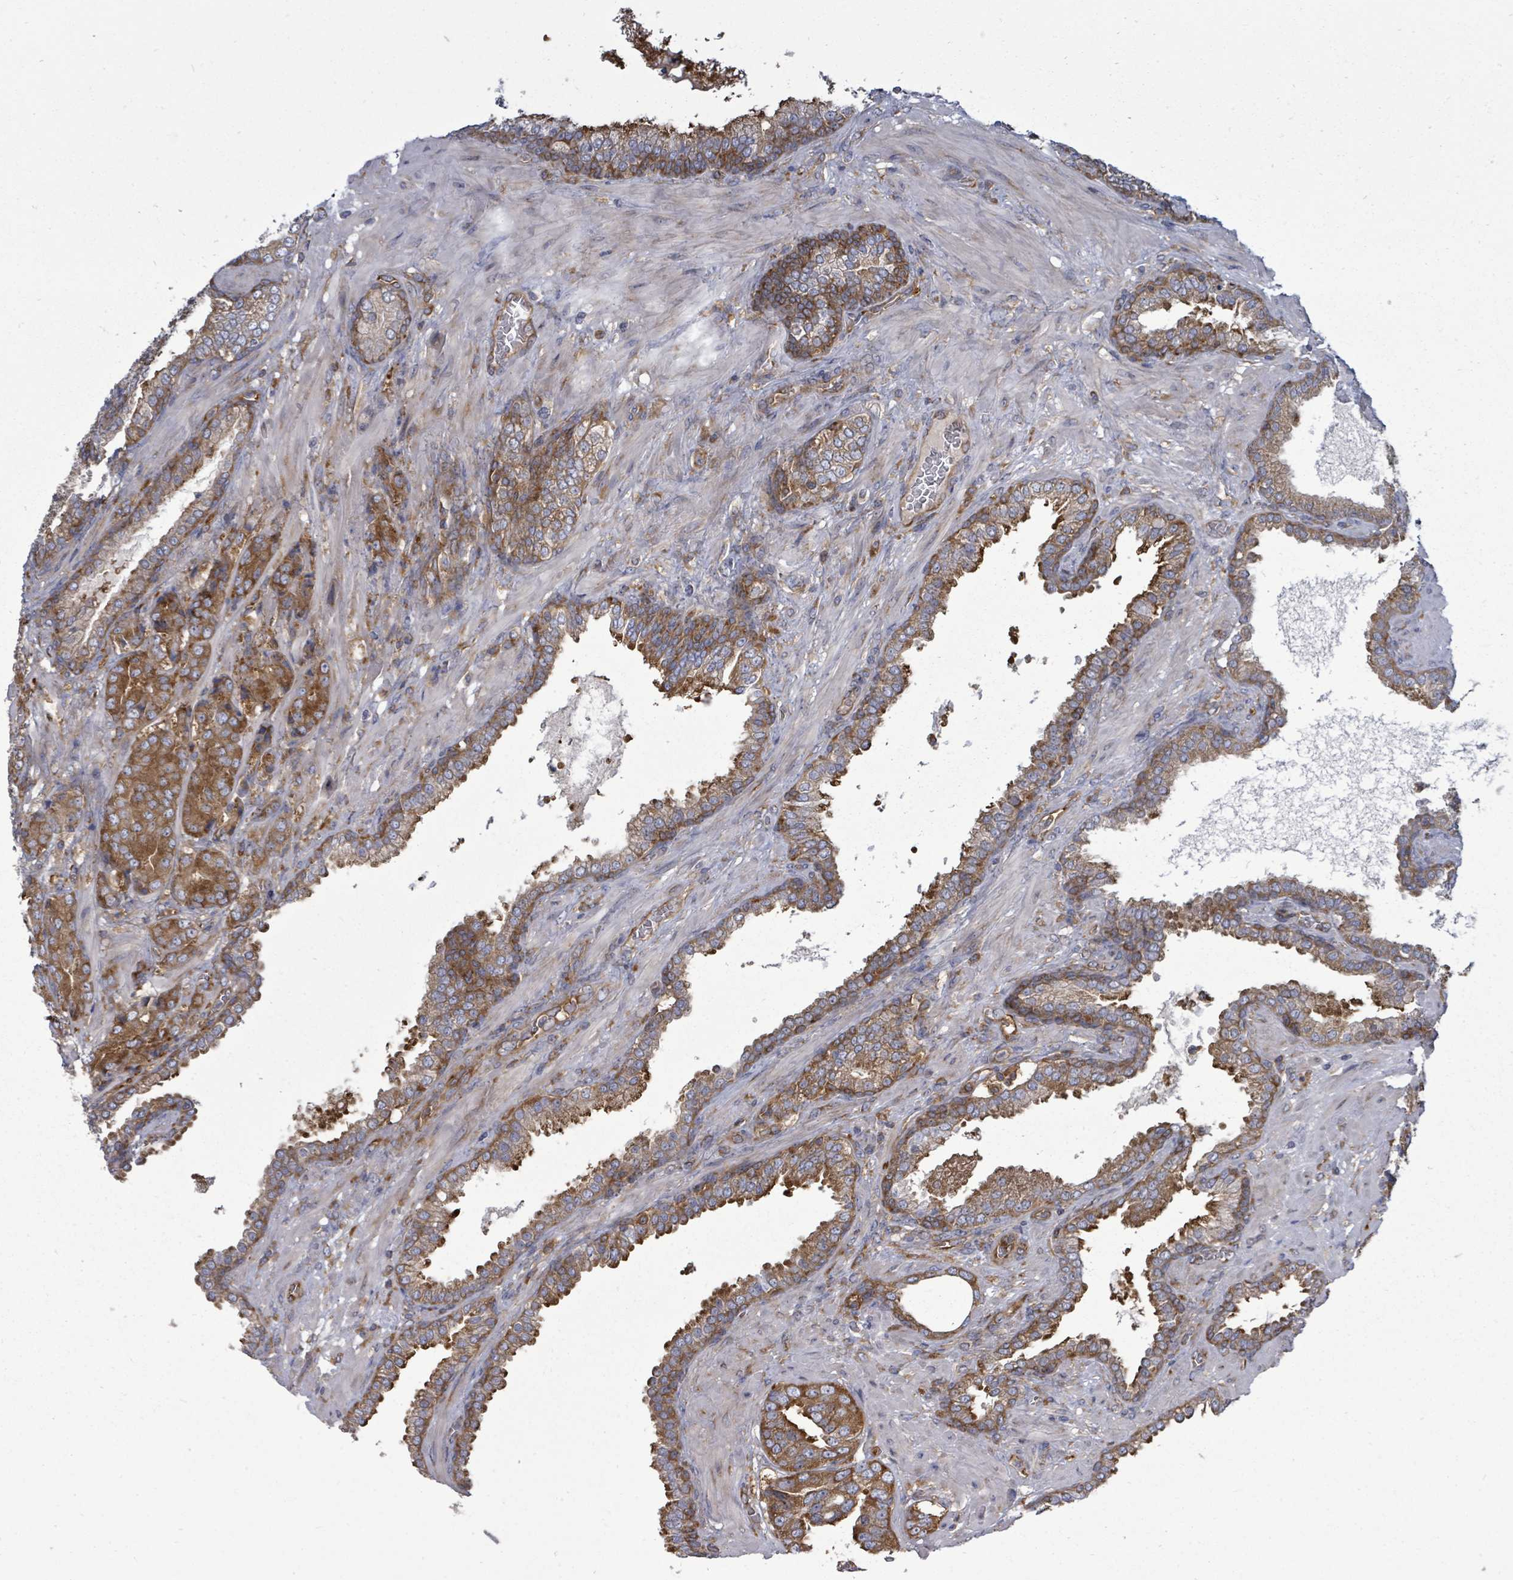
{"staining": {"intensity": "strong", "quantity": ">75%", "location": "cytoplasmic/membranous"}, "tissue": "prostate cancer", "cell_type": "Tumor cells", "image_type": "cancer", "snomed": [{"axis": "morphology", "description": "Adenocarcinoma, High grade"}, {"axis": "topography", "description": "Prostate"}], "caption": "Brown immunohistochemical staining in prostate adenocarcinoma (high-grade) exhibits strong cytoplasmic/membranous staining in about >75% of tumor cells. (DAB = brown stain, brightfield microscopy at high magnification).", "gene": "EIF3C", "patient": {"sex": "male", "age": 63}}